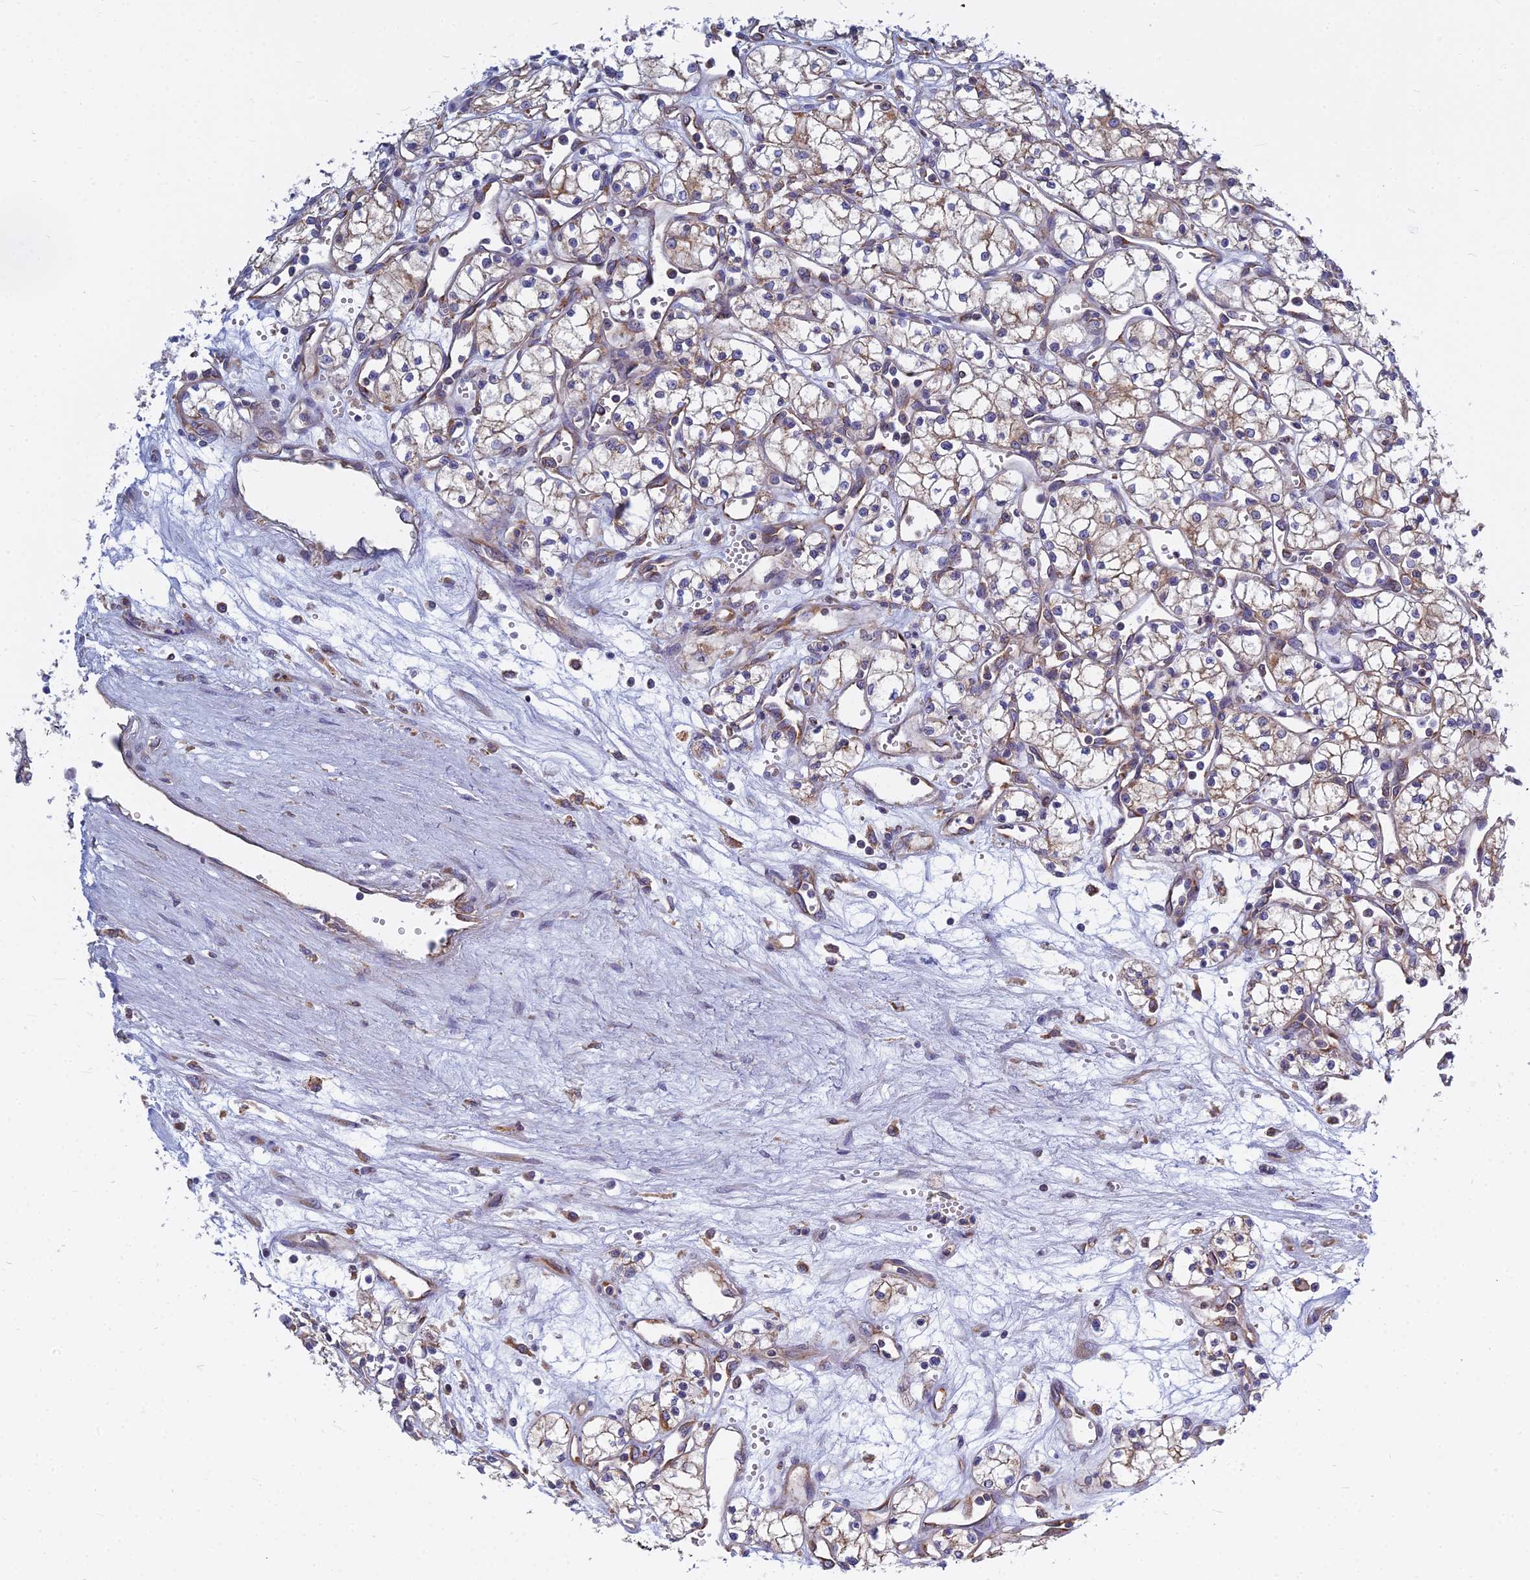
{"staining": {"intensity": "moderate", "quantity": "<25%", "location": "cytoplasmic/membranous"}, "tissue": "renal cancer", "cell_type": "Tumor cells", "image_type": "cancer", "snomed": [{"axis": "morphology", "description": "Adenocarcinoma, NOS"}, {"axis": "topography", "description": "Kidney"}], "caption": "This photomicrograph shows IHC staining of human adenocarcinoma (renal), with low moderate cytoplasmic/membranous positivity in approximately <25% of tumor cells.", "gene": "KIAA1143", "patient": {"sex": "male", "age": 59}}